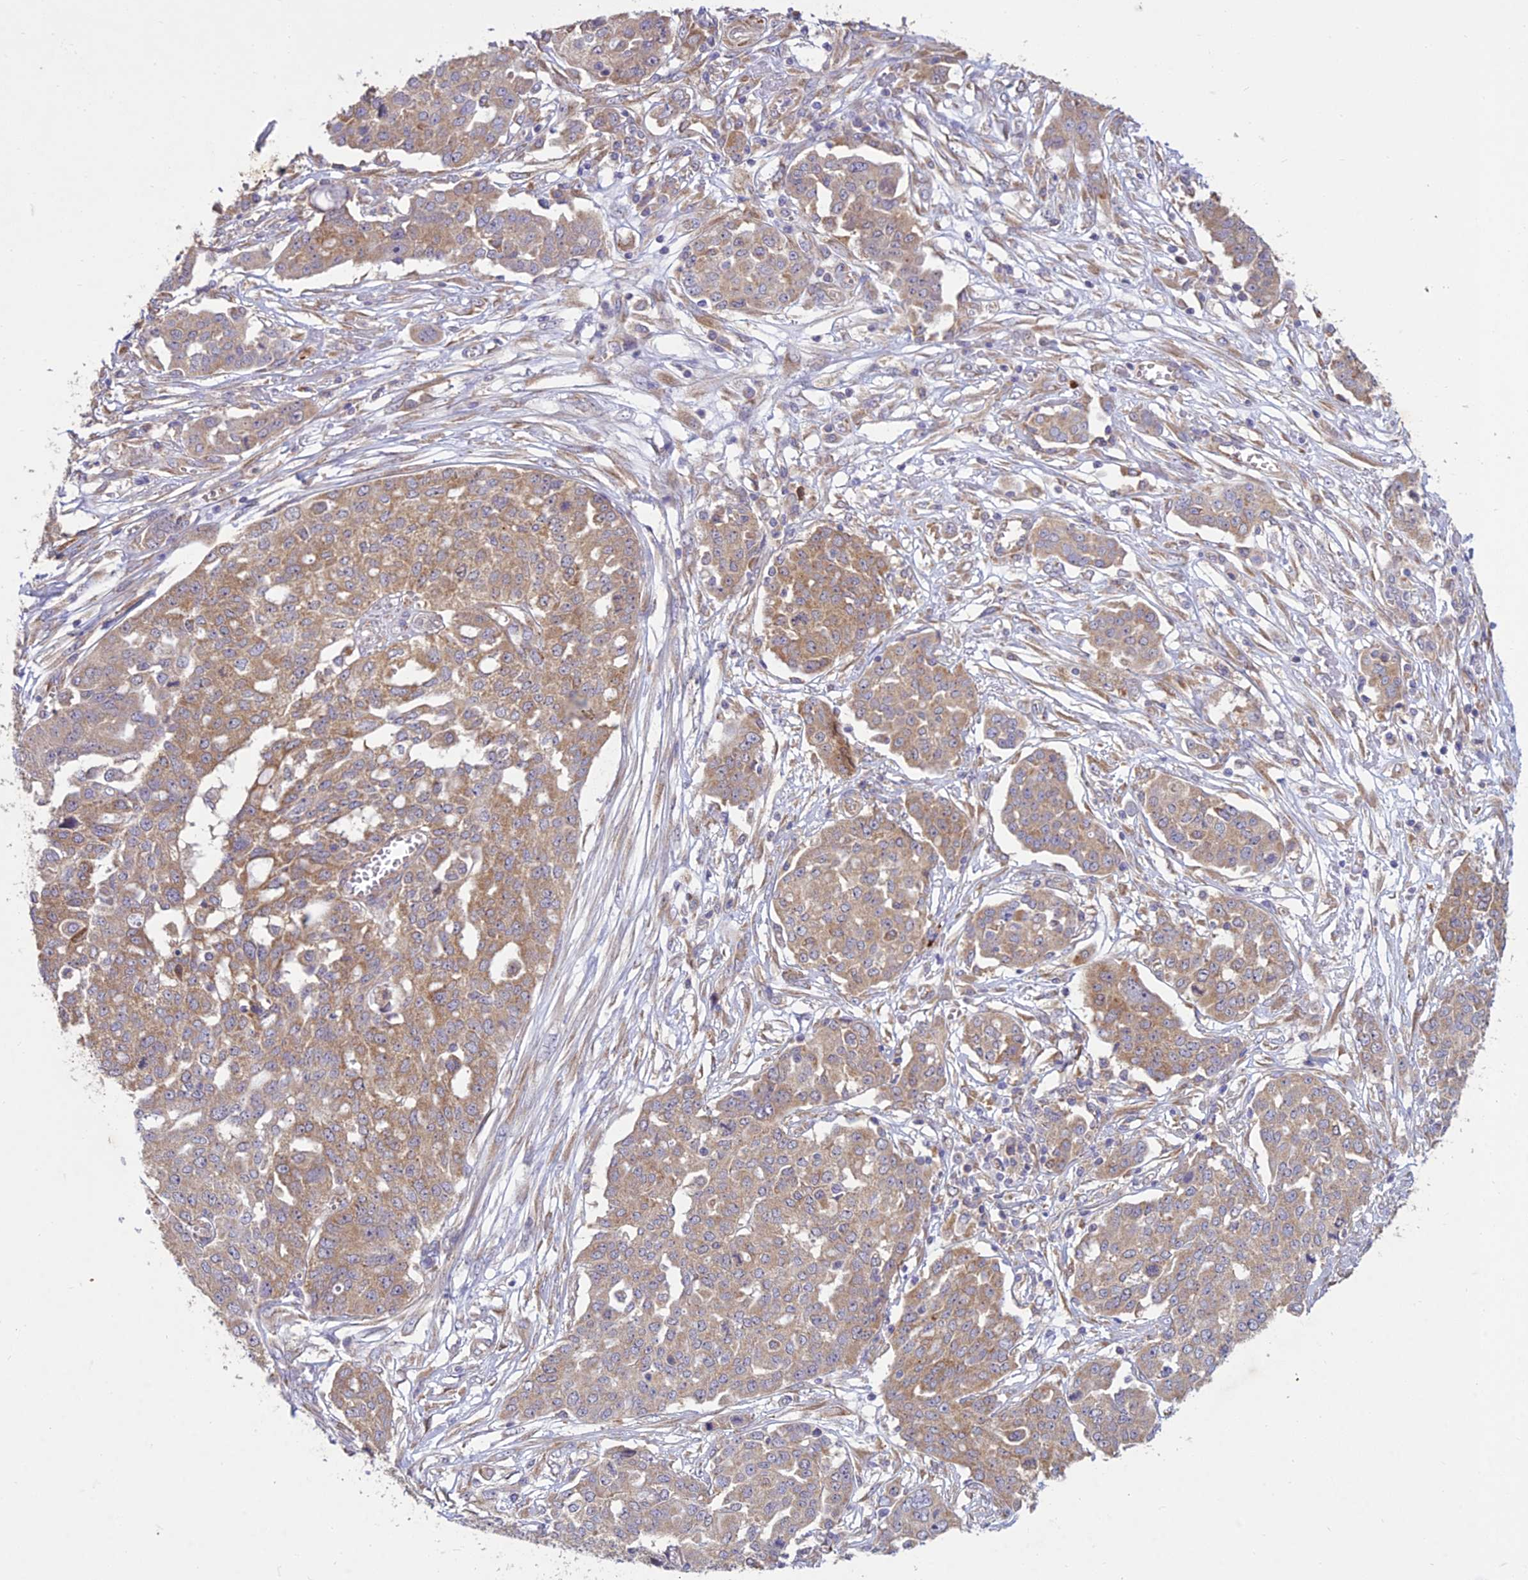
{"staining": {"intensity": "moderate", "quantity": "25%-75%", "location": "cytoplasmic/membranous"}, "tissue": "ovarian cancer", "cell_type": "Tumor cells", "image_type": "cancer", "snomed": [{"axis": "morphology", "description": "Cystadenocarcinoma, serous, NOS"}, {"axis": "topography", "description": "Soft tissue"}, {"axis": "topography", "description": "Ovary"}], "caption": "Immunohistochemistry of serous cystadenocarcinoma (ovarian) displays medium levels of moderate cytoplasmic/membranous expression in approximately 25%-75% of tumor cells.", "gene": "NXNL2", "patient": {"sex": "female", "age": 57}}